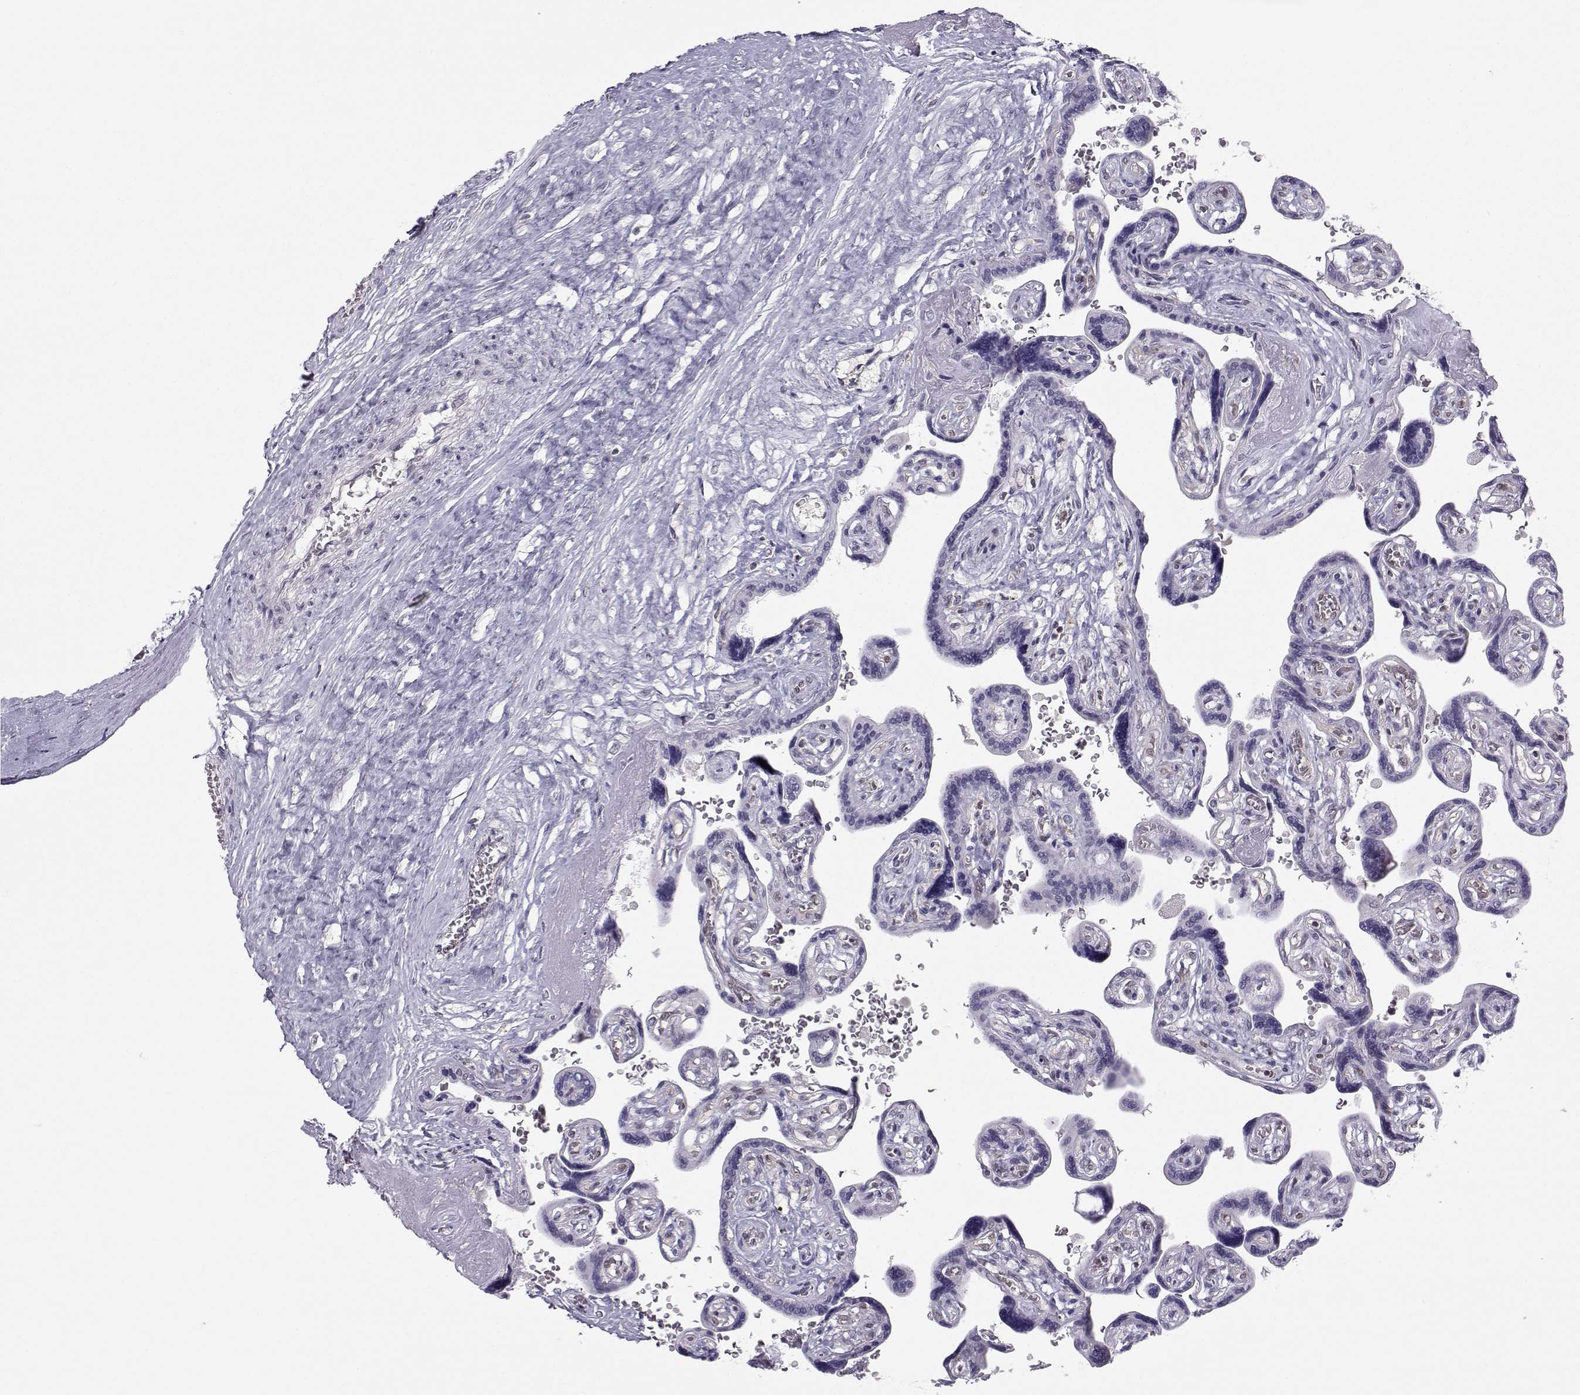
{"staining": {"intensity": "negative", "quantity": "none", "location": "none"}, "tissue": "placenta", "cell_type": "Decidual cells", "image_type": "normal", "snomed": [{"axis": "morphology", "description": "Normal tissue, NOS"}, {"axis": "topography", "description": "Placenta"}], "caption": "Immunohistochemical staining of unremarkable placenta demonstrates no significant positivity in decidual cells.", "gene": "KIF13B", "patient": {"sex": "female", "age": 32}}